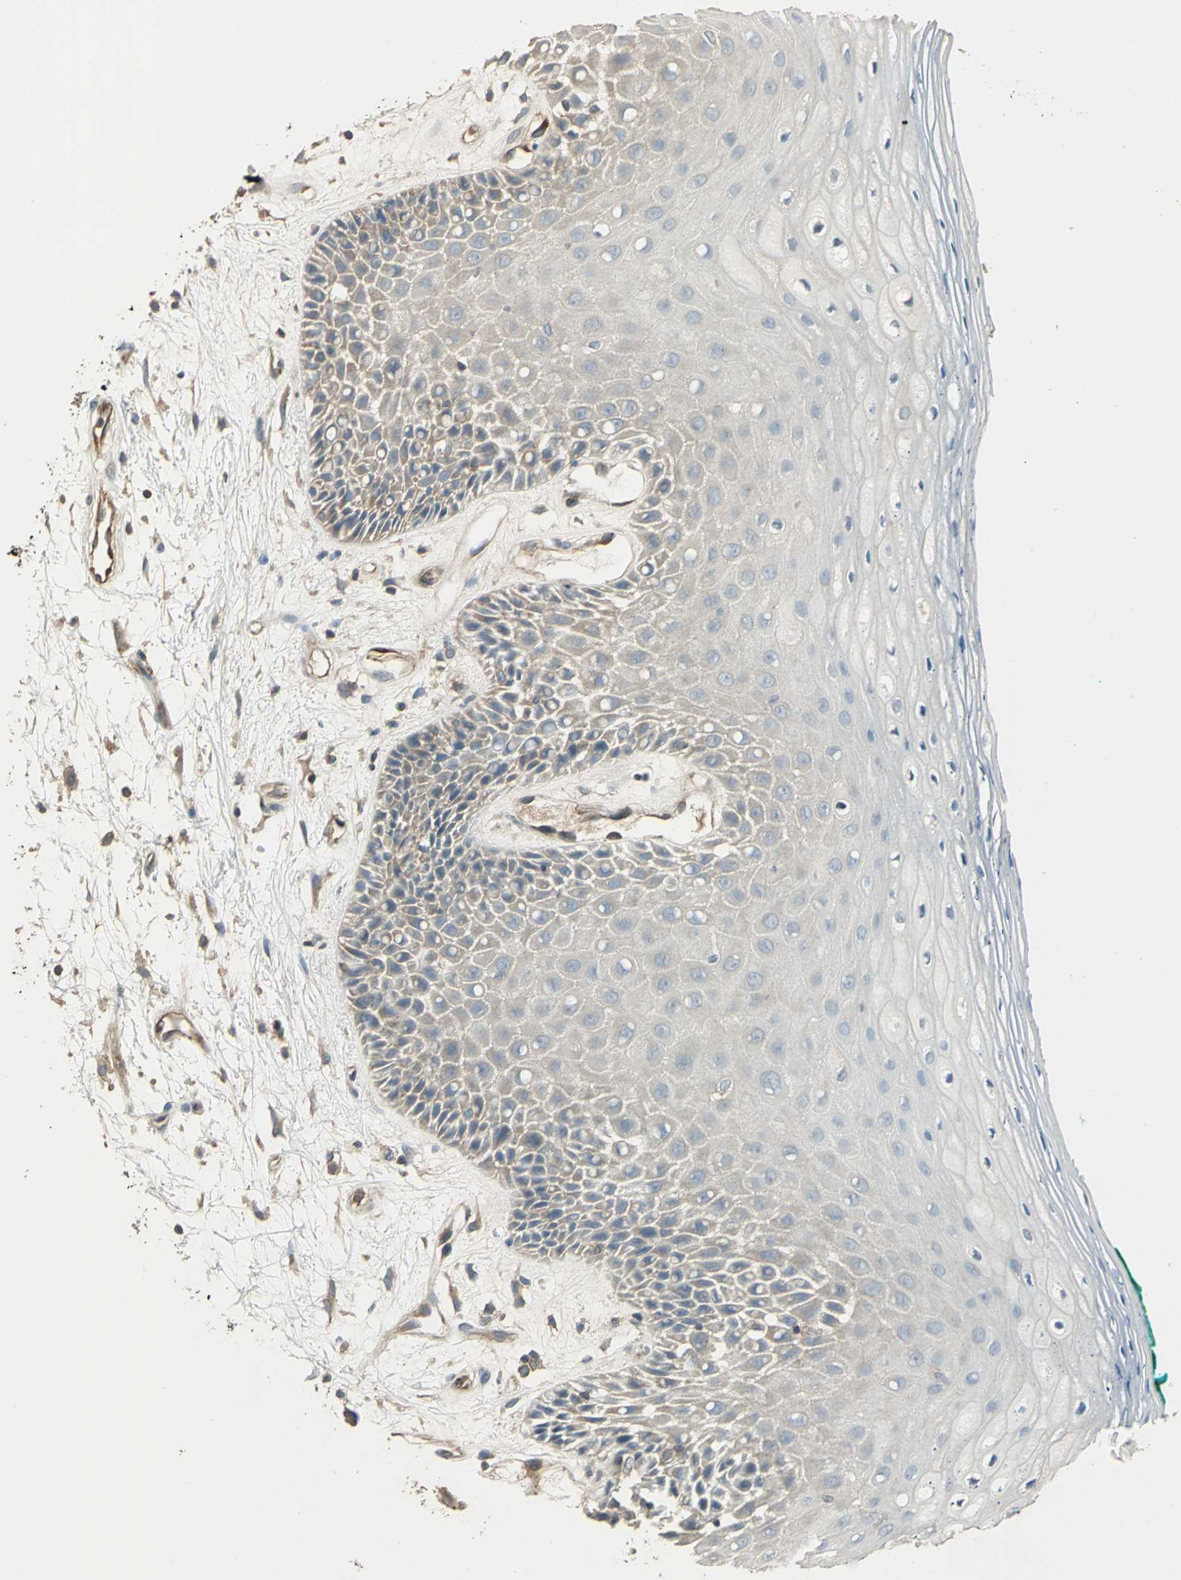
{"staining": {"intensity": "weak", "quantity": "25%-75%", "location": "cytoplasmic/membranous"}, "tissue": "oral mucosa", "cell_type": "Squamous epithelial cells", "image_type": "normal", "snomed": [{"axis": "morphology", "description": "Normal tissue, NOS"}, {"axis": "morphology", "description": "Squamous cell carcinoma, NOS"}, {"axis": "topography", "description": "Skeletal muscle"}, {"axis": "topography", "description": "Oral tissue"}, {"axis": "topography", "description": "Head-Neck"}], "caption": "Protein expression analysis of unremarkable human oral mucosa reveals weak cytoplasmic/membranous expression in approximately 25%-75% of squamous epithelial cells.", "gene": "RAPGEF1", "patient": {"sex": "female", "age": 84}}